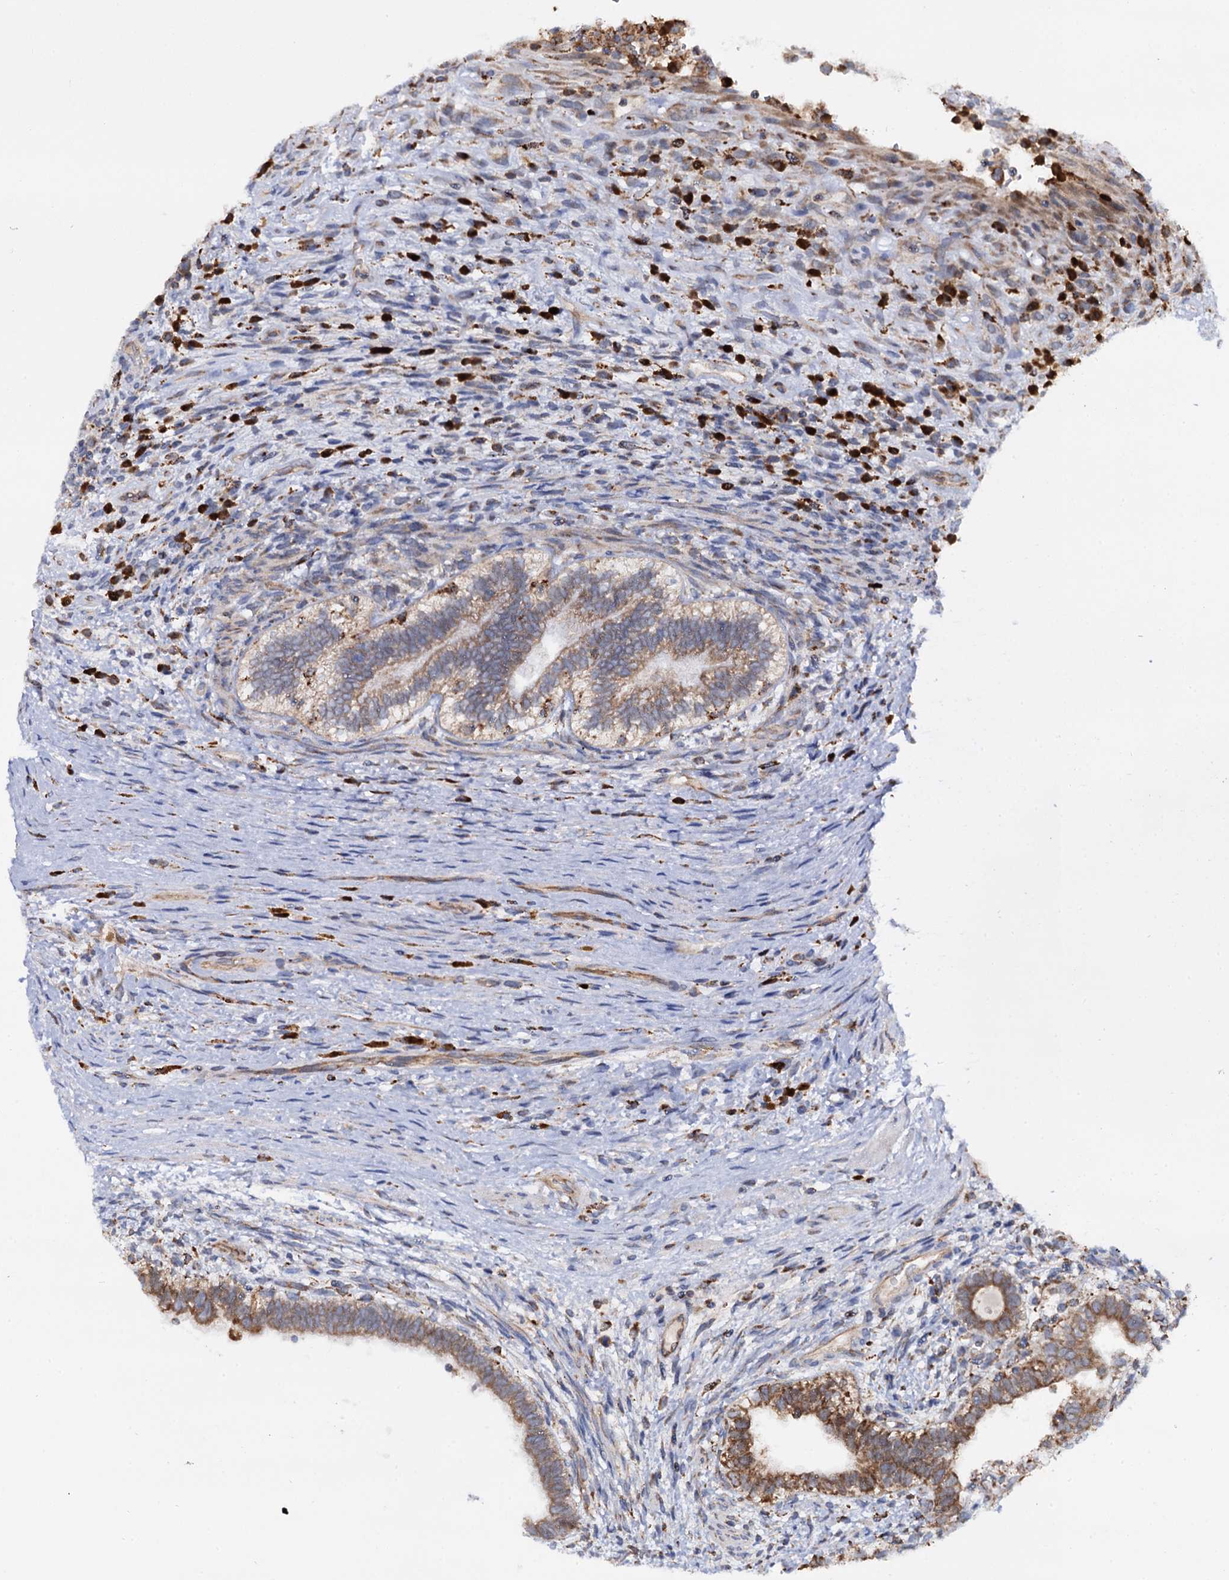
{"staining": {"intensity": "moderate", "quantity": ">75%", "location": "cytoplasmic/membranous"}, "tissue": "testis cancer", "cell_type": "Tumor cells", "image_type": "cancer", "snomed": [{"axis": "morphology", "description": "Carcinoma, Embryonal, NOS"}, {"axis": "topography", "description": "Testis"}], "caption": "The image demonstrates a brown stain indicating the presence of a protein in the cytoplasmic/membranous of tumor cells in testis cancer.", "gene": "UFM1", "patient": {"sex": "male", "age": 26}}